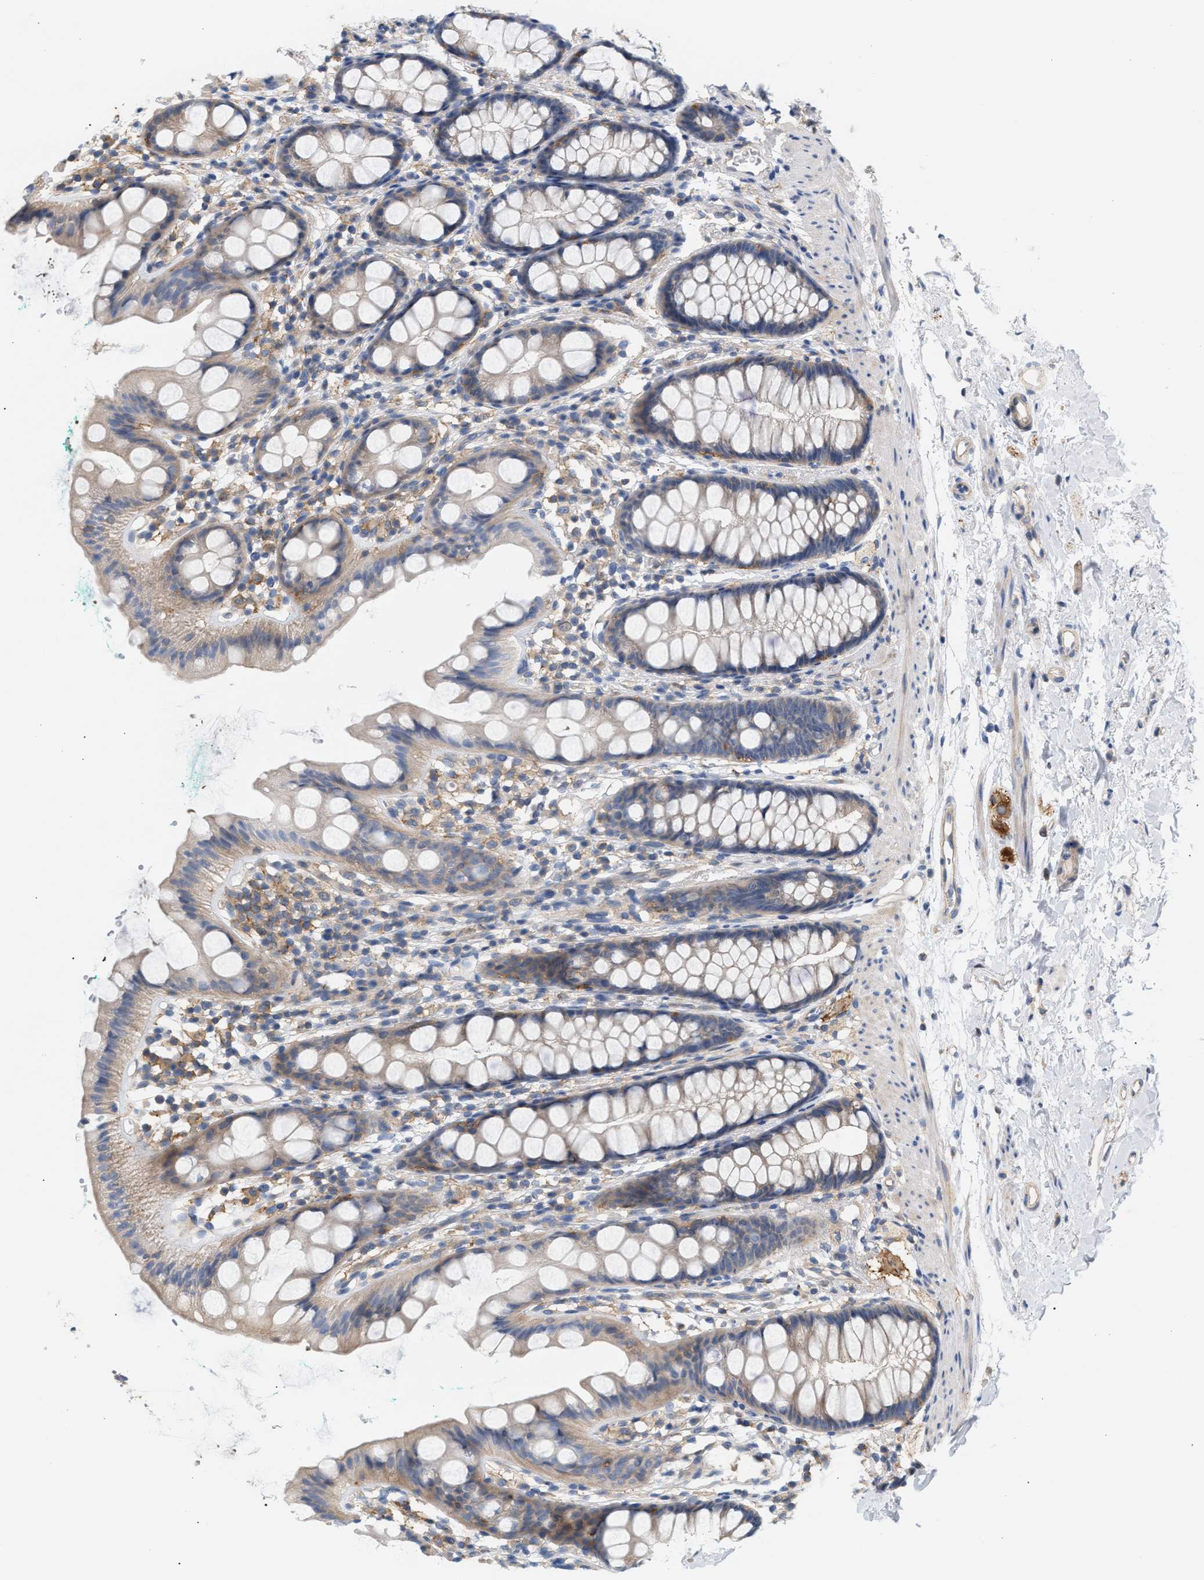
{"staining": {"intensity": "weak", "quantity": ">75%", "location": "cytoplasmic/membranous"}, "tissue": "rectum", "cell_type": "Glandular cells", "image_type": "normal", "snomed": [{"axis": "morphology", "description": "Normal tissue, NOS"}, {"axis": "topography", "description": "Rectum"}], "caption": "Protein positivity by immunohistochemistry demonstrates weak cytoplasmic/membranous positivity in approximately >75% of glandular cells in normal rectum.", "gene": "LRCH1", "patient": {"sex": "female", "age": 65}}